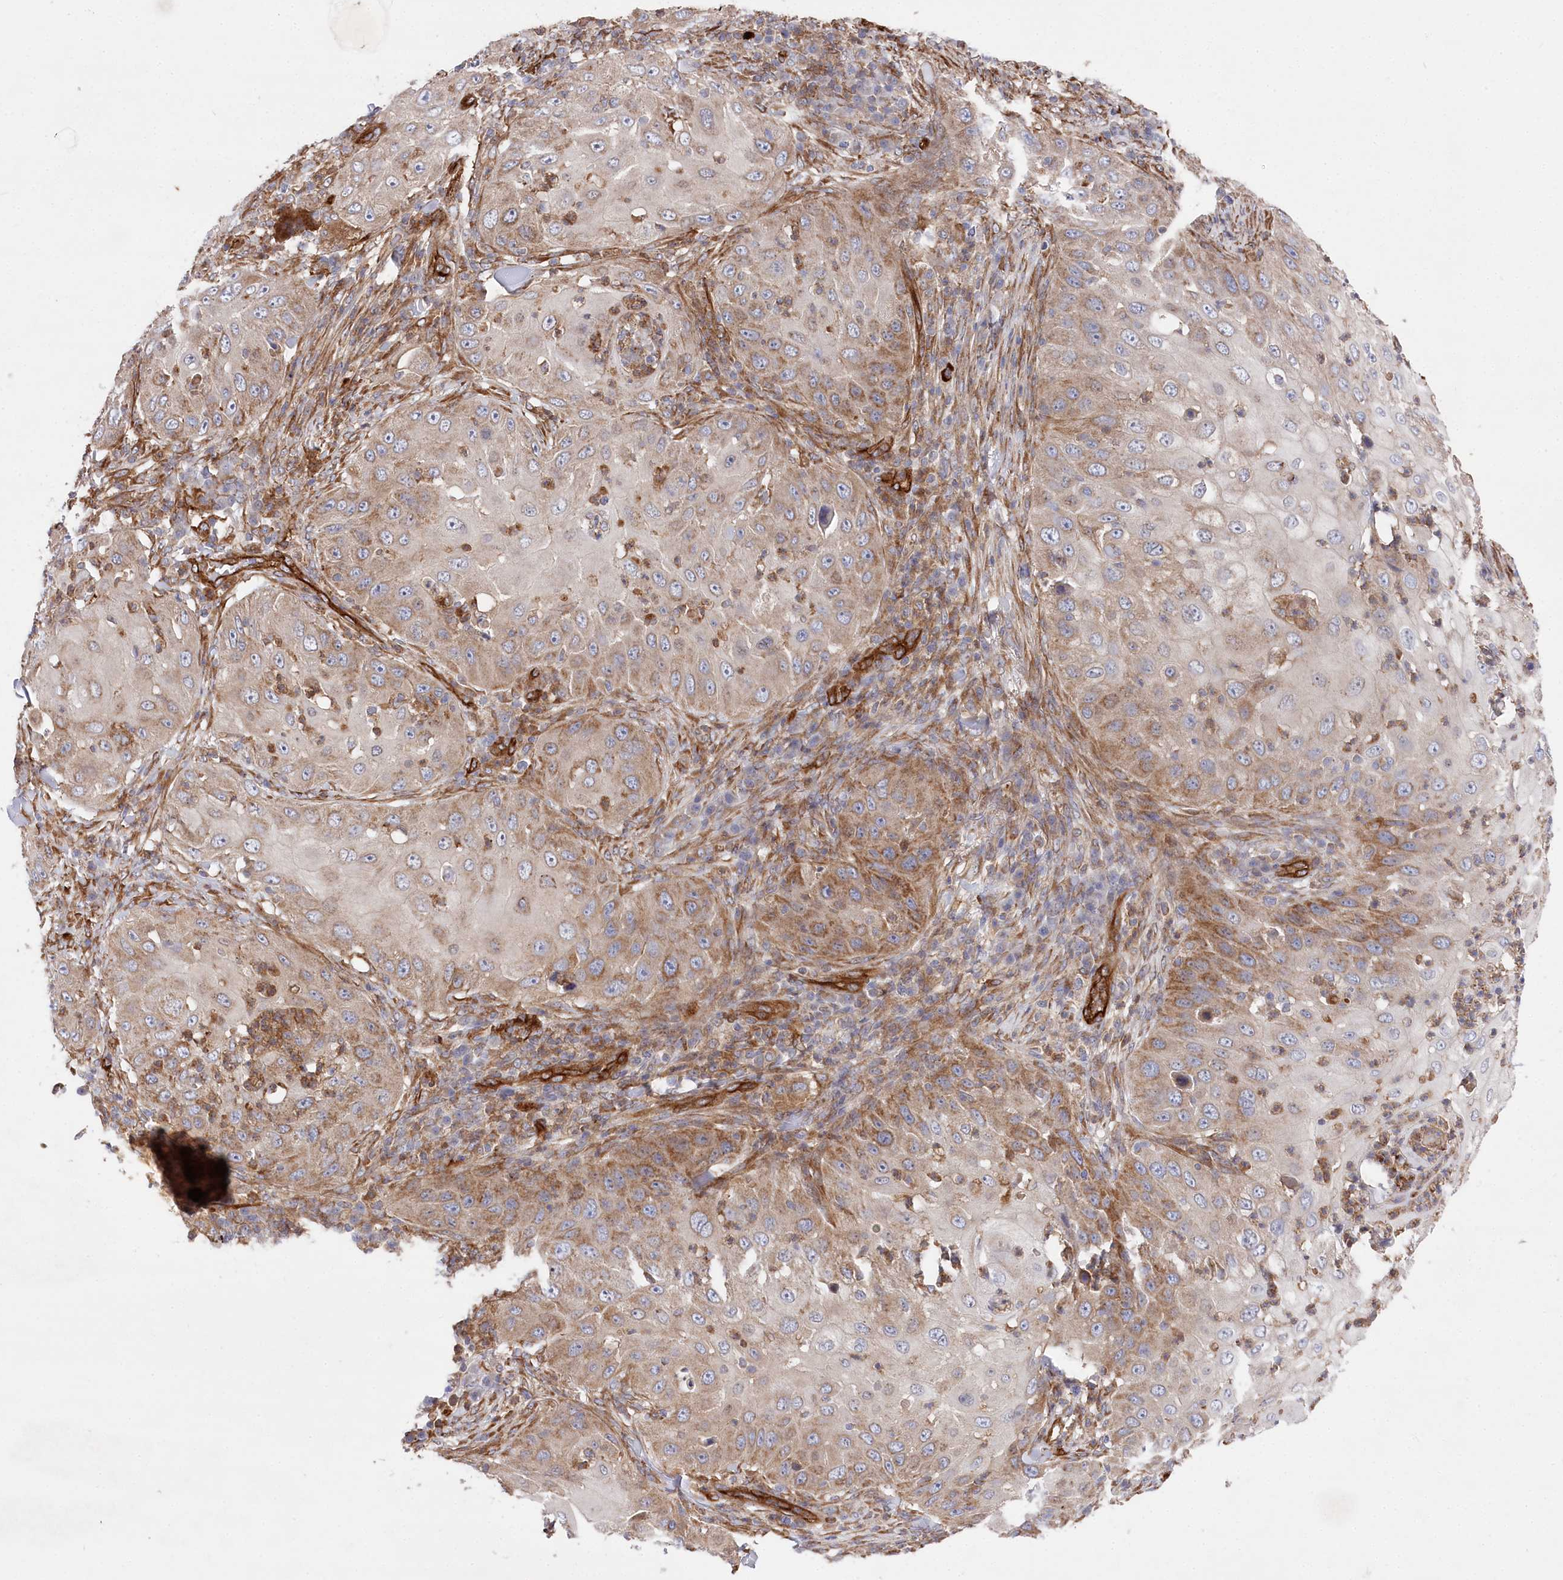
{"staining": {"intensity": "moderate", "quantity": ">75%", "location": "cytoplasmic/membranous"}, "tissue": "skin cancer", "cell_type": "Tumor cells", "image_type": "cancer", "snomed": [{"axis": "morphology", "description": "Squamous cell carcinoma, NOS"}, {"axis": "topography", "description": "Skin"}], "caption": "Skin cancer (squamous cell carcinoma) stained for a protein shows moderate cytoplasmic/membranous positivity in tumor cells.", "gene": "MTPAP", "patient": {"sex": "female", "age": 44}}